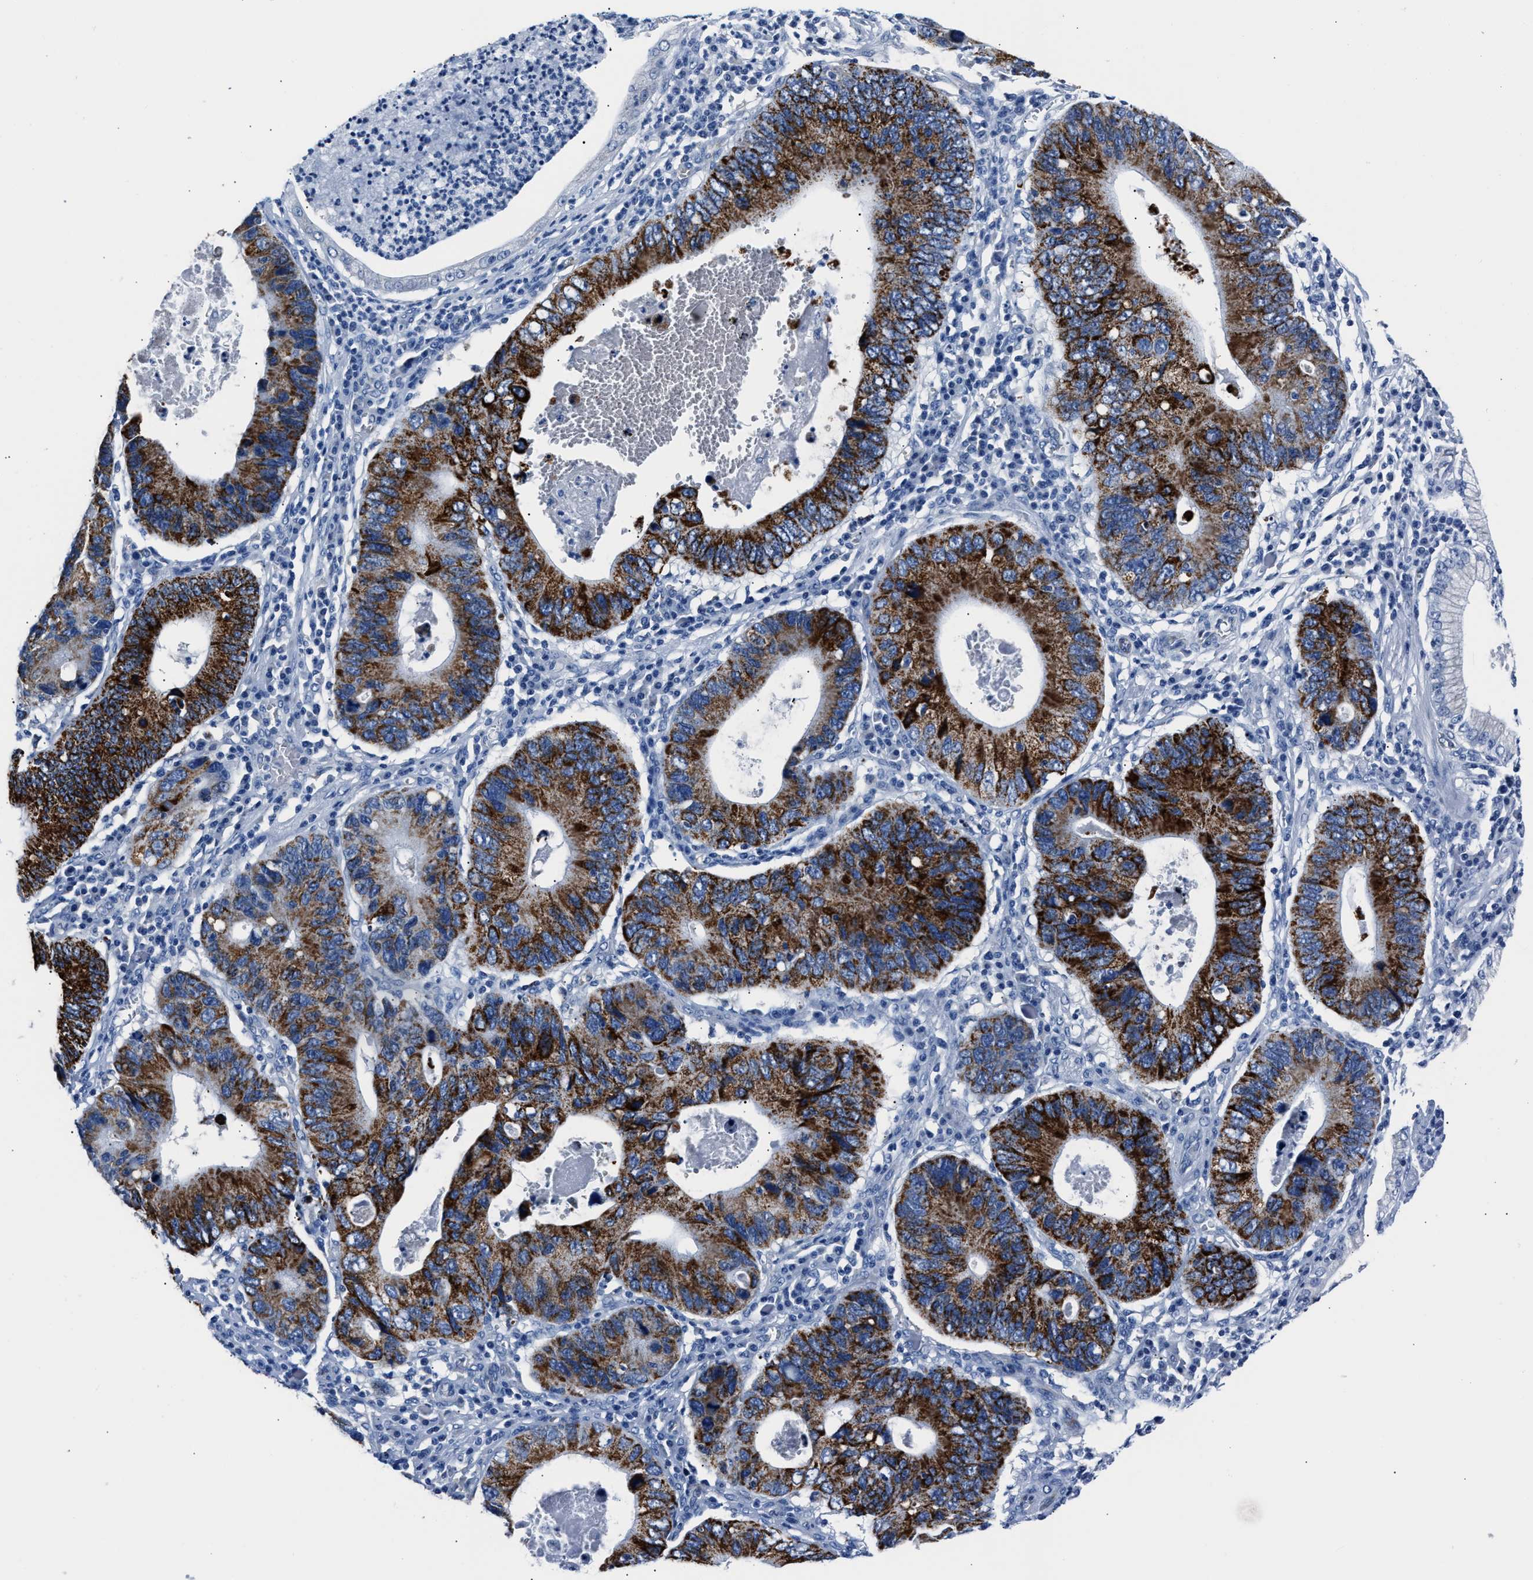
{"staining": {"intensity": "strong", "quantity": ">75%", "location": "cytoplasmic/membranous"}, "tissue": "stomach cancer", "cell_type": "Tumor cells", "image_type": "cancer", "snomed": [{"axis": "morphology", "description": "Adenocarcinoma, NOS"}, {"axis": "topography", "description": "Stomach"}], "caption": "Adenocarcinoma (stomach) was stained to show a protein in brown. There is high levels of strong cytoplasmic/membranous expression in approximately >75% of tumor cells.", "gene": "AMACR", "patient": {"sex": "male", "age": 59}}